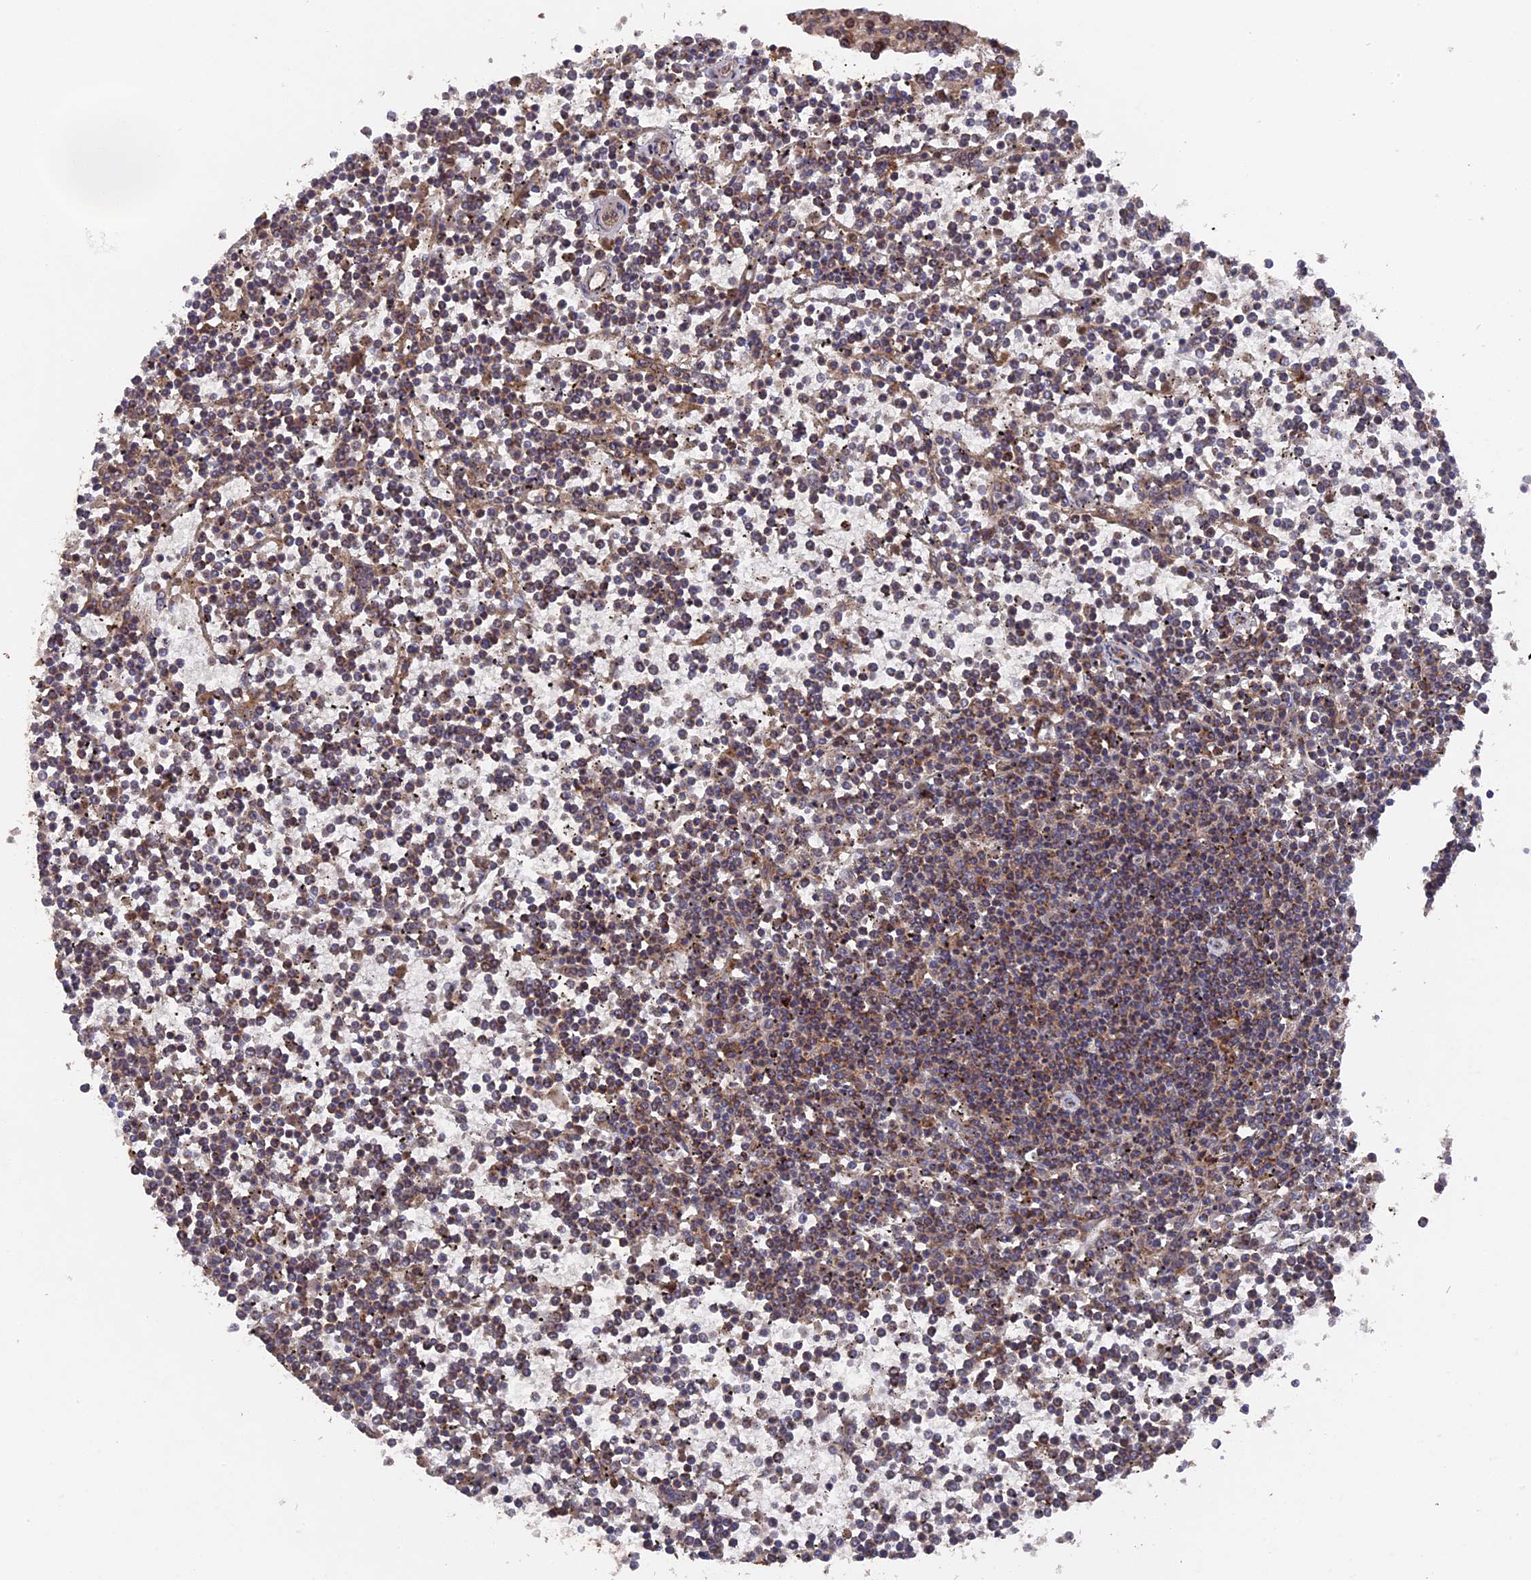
{"staining": {"intensity": "weak", "quantity": "25%-75%", "location": "cytoplasmic/membranous"}, "tissue": "lymphoma", "cell_type": "Tumor cells", "image_type": "cancer", "snomed": [{"axis": "morphology", "description": "Malignant lymphoma, non-Hodgkin's type, Low grade"}, {"axis": "topography", "description": "Spleen"}], "caption": "Lymphoma stained with a protein marker demonstrates weak staining in tumor cells.", "gene": "TELO2", "patient": {"sex": "female", "age": 19}}